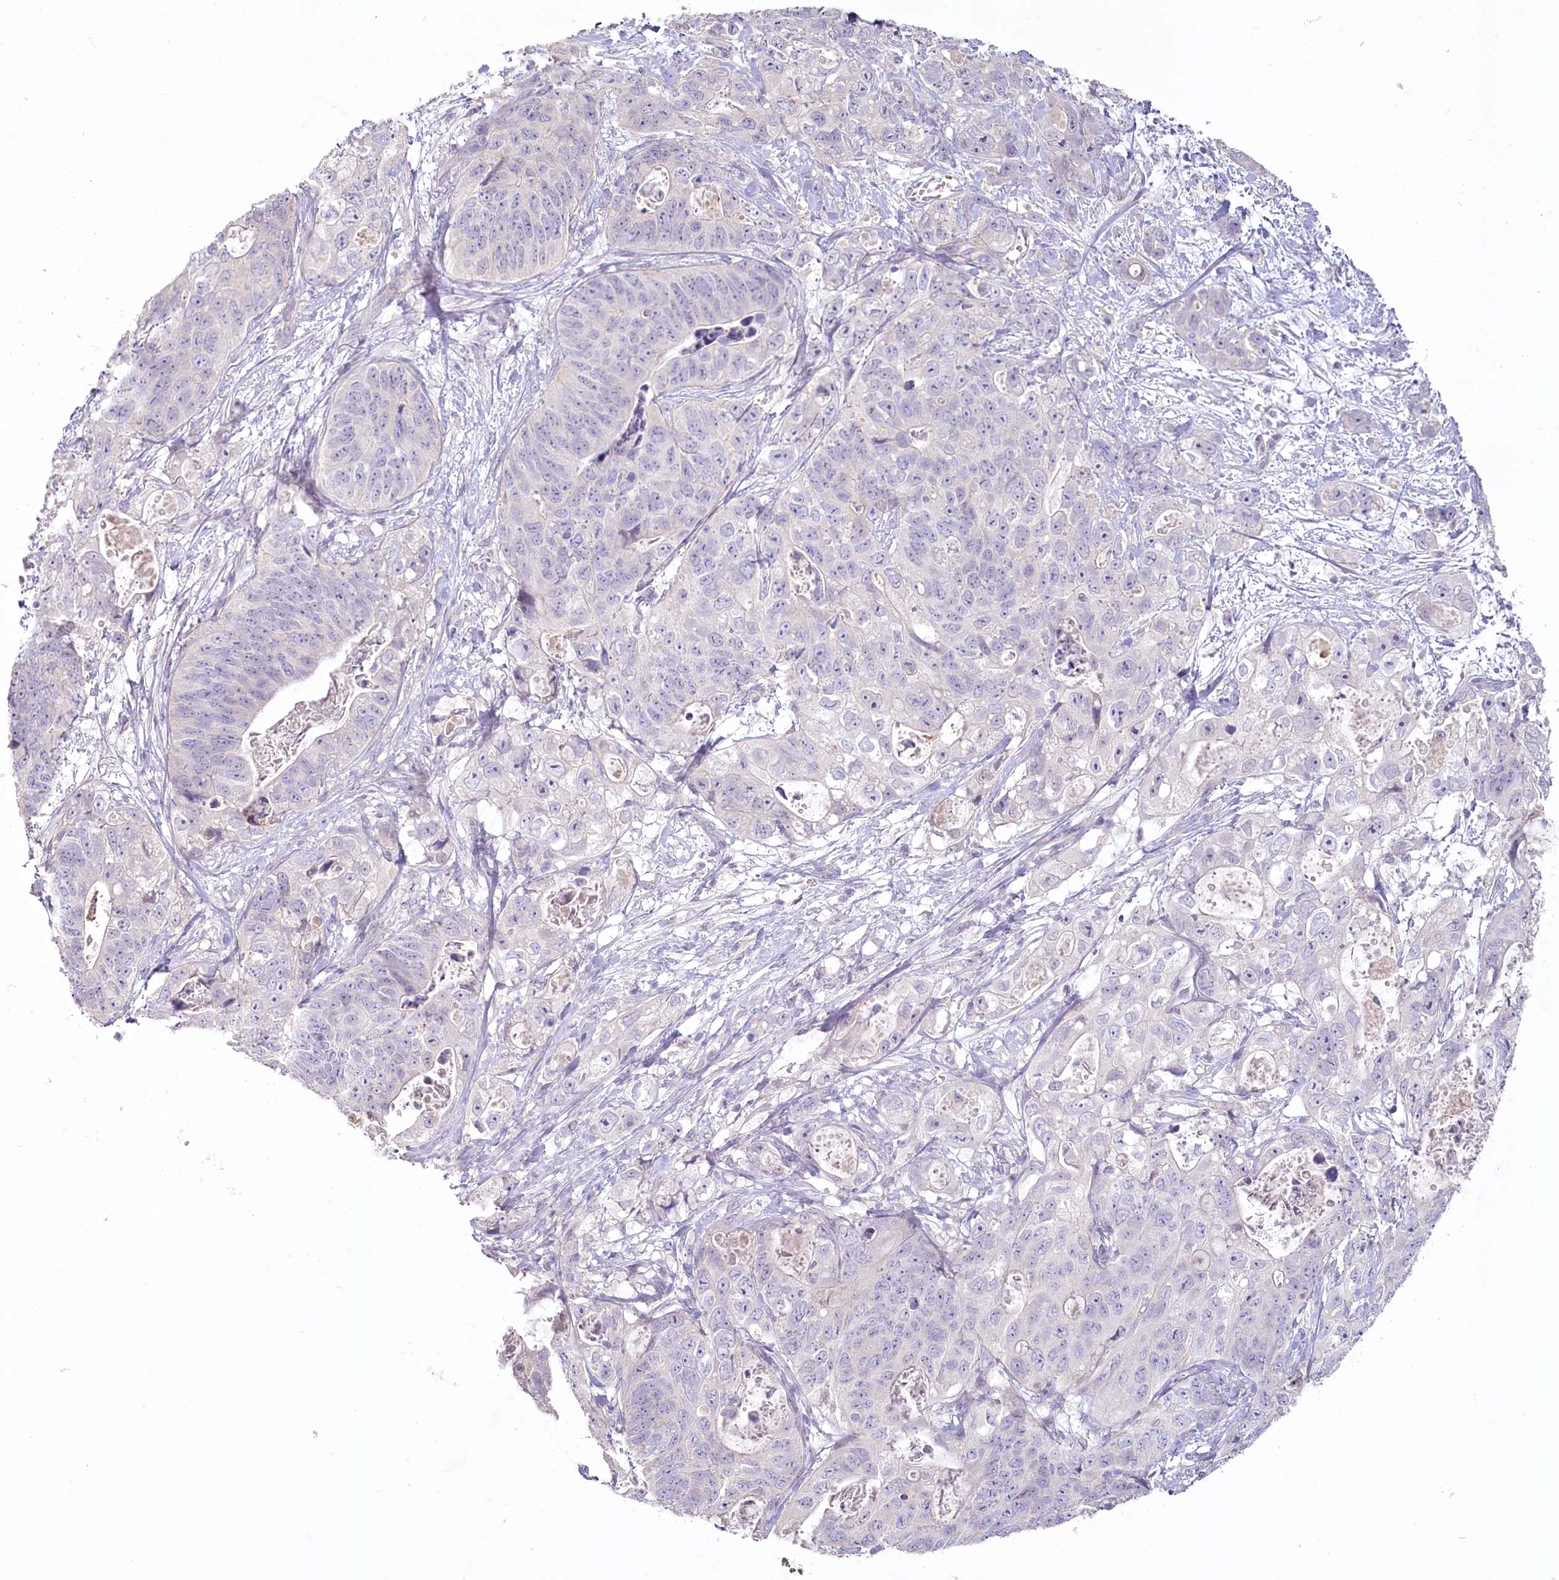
{"staining": {"intensity": "negative", "quantity": "none", "location": "none"}, "tissue": "stomach cancer", "cell_type": "Tumor cells", "image_type": "cancer", "snomed": [{"axis": "morphology", "description": "Adenocarcinoma, NOS"}, {"axis": "topography", "description": "Stomach"}], "caption": "DAB (3,3'-diaminobenzidine) immunohistochemical staining of stomach cancer (adenocarcinoma) exhibits no significant expression in tumor cells.", "gene": "USP11", "patient": {"sex": "female", "age": 89}}